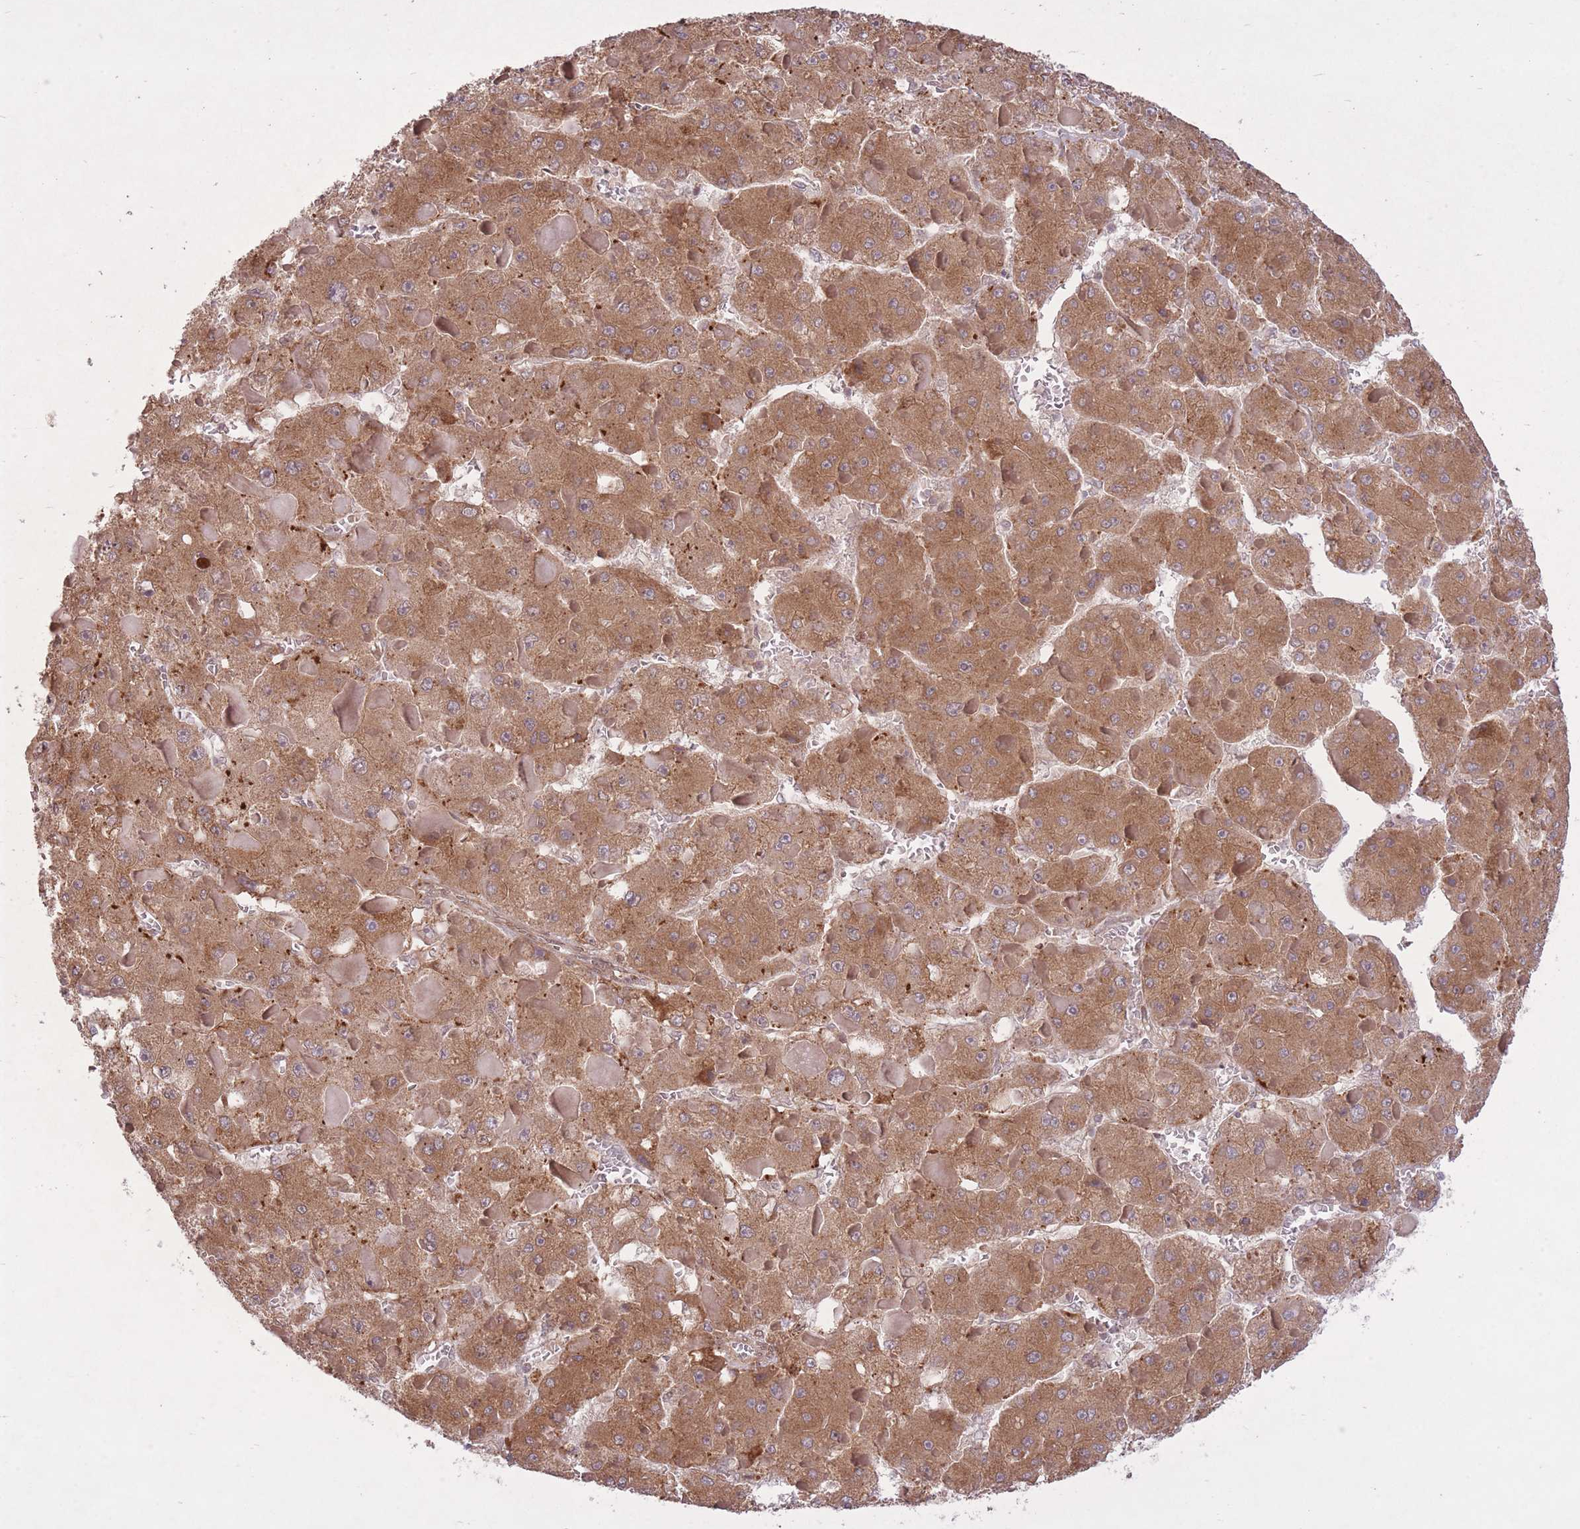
{"staining": {"intensity": "moderate", "quantity": ">75%", "location": "cytoplasmic/membranous"}, "tissue": "liver cancer", "cell_type": "Tumor cells", "image_type": "cancer", "snomed": [{"axis": "morphology", "description": "Carcinoma, Hepatocellular, NOS"}, {"axis": "topography", "description": "Liver"}], "caption": "Human liver hepatocellular carcinoma stained with a protein marker displays moderate staining in tumor cells.", "gene": "ZNF391", "patient": {"sex": "female", "age": 73}}